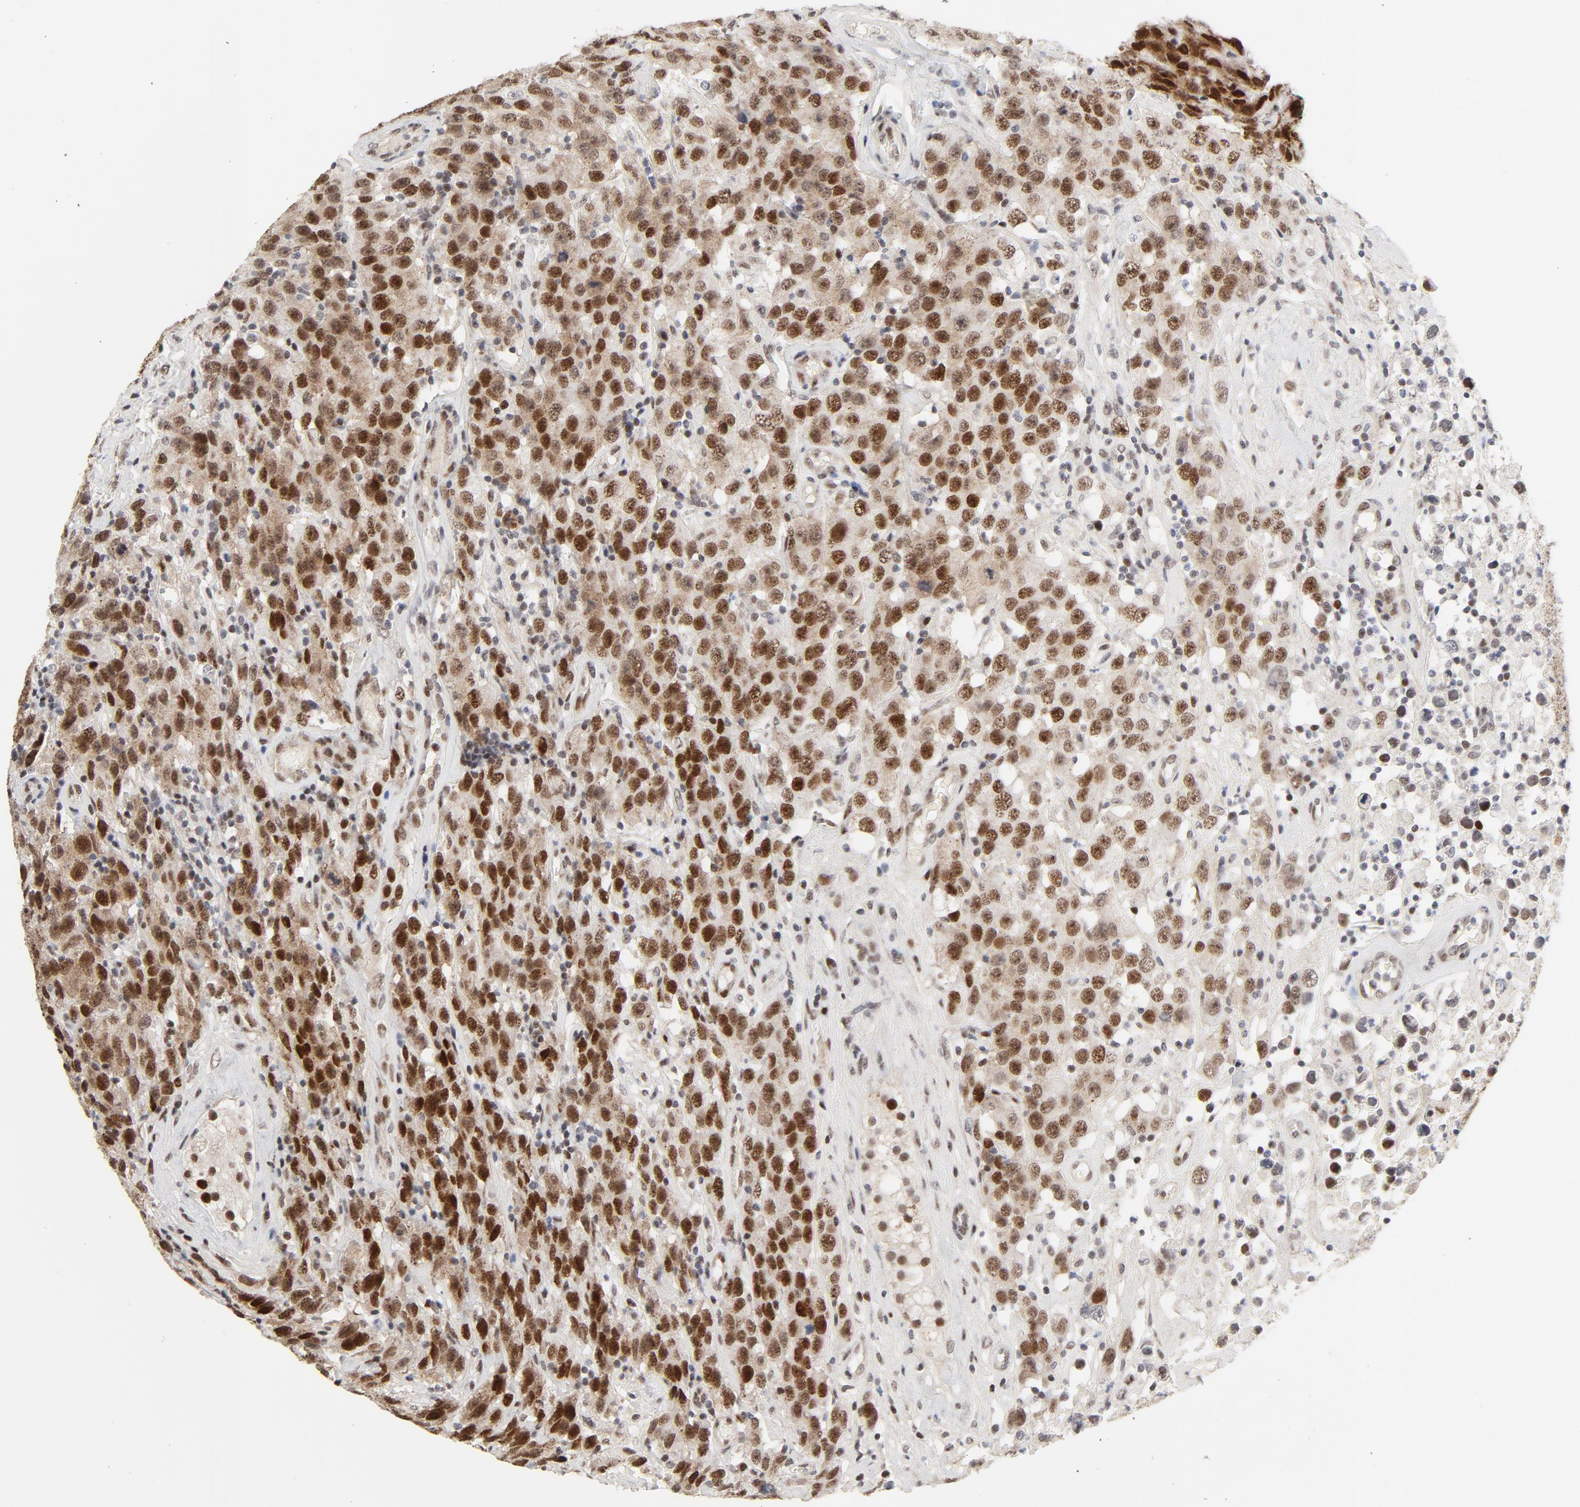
{"staining": {"intensity": "moderate", "quantity": ">75%", "location": "nuclear"}, "tissue": "testis cancer", "cell_type": "Tumor cells", "image_type": "cancer", "snomed": [{"axis": "morphology", "description": "Seminoma, NOS"}, {"axis": "topography", "description": "Testis"}], "caption": "Immunohistochemistry of human testis cancer (seminoma) displays medium levels of moderate nuclear positivity in about >75% of tumor cells. The protein is stained brown, and the nuclei are stained in blue (DAB (3,3'-diaminobenzidine) IHC with brightfield microscopy, high magnification).", "gene": "GTF2I", "patient": {"sex": "male", "age": 52}}